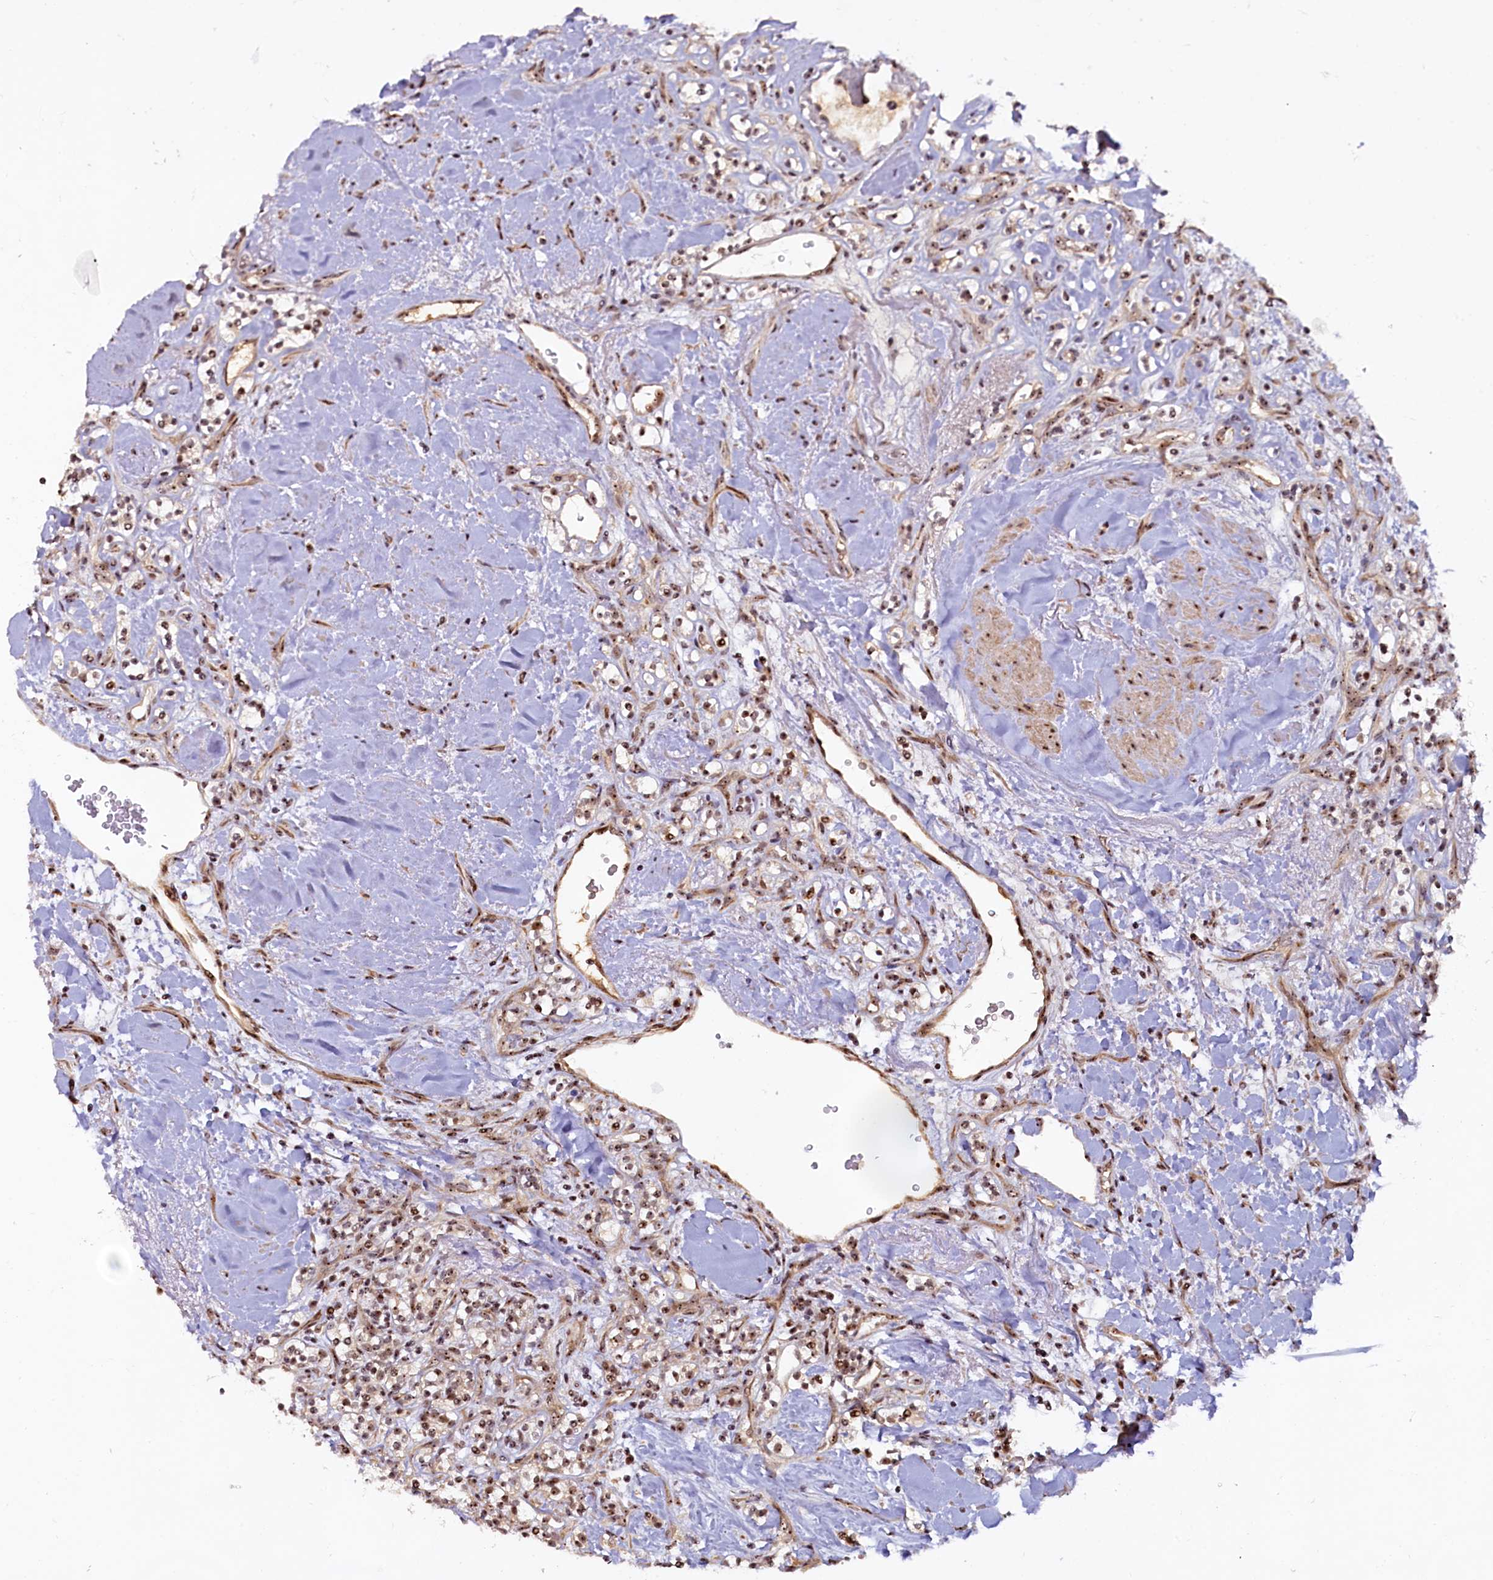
{"staining": {"intensity": "moderate", "quantity": ">75%", "location": "nuclear"}, "tissue": "renal cancer", "cell_type": "Tumor cells", "image_type": "cancer", "snomed": [{"axis": "morphology", "description": "Adenocarcinoma, NOS"}, {"axis": "topography", "description": "Kidney"}], "caption": "This histopathology image displays IHC staining of human renal adenocarcinoma, with medium moderate nuclear positivity in about >75% of tumor cells.", "gene": "TCOF1", "patient": {"sex": "male", "age": 77}}